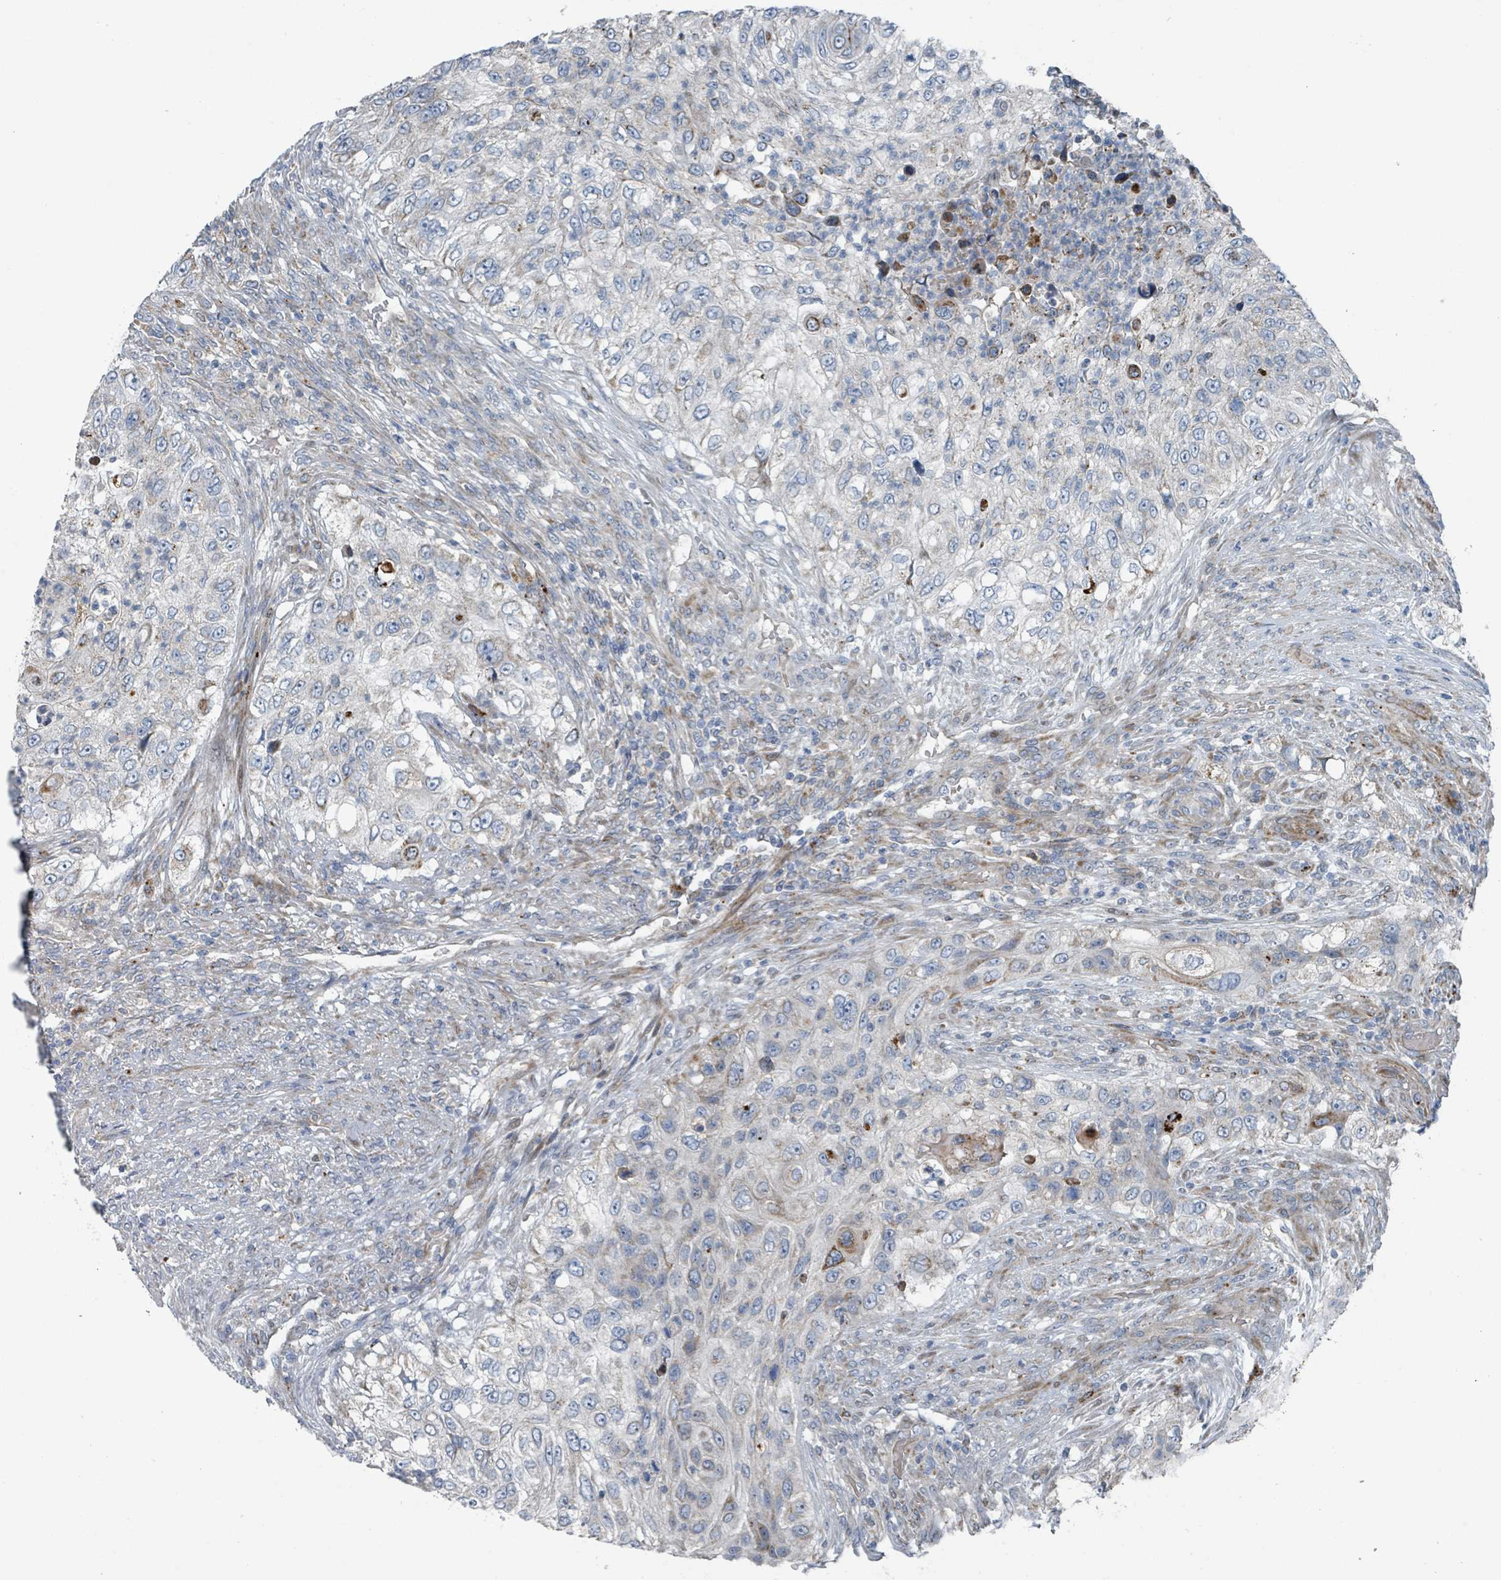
{"staining": {"intensity": "moderate", "quantity": "<25%", "location": "cytoplasmic/membranous"}, "tissue": "urothelial cancer", "cell_type": "Tumor cells", "image_type": "cancer", "snomed": [{"axis": "morphology", "description": "Urothelial carcinoma, High grade"}, {"axis": "topography", "description": "Urinary bladder"}], "caption": "IHC (DAB) staining of urothelial cancer demonstrates moderate cytoplasmic/membranous protein expression in about <25% of tumor cells.", "gene": "DIPK2A", "patient": {"sex": "female", "age": 60}}